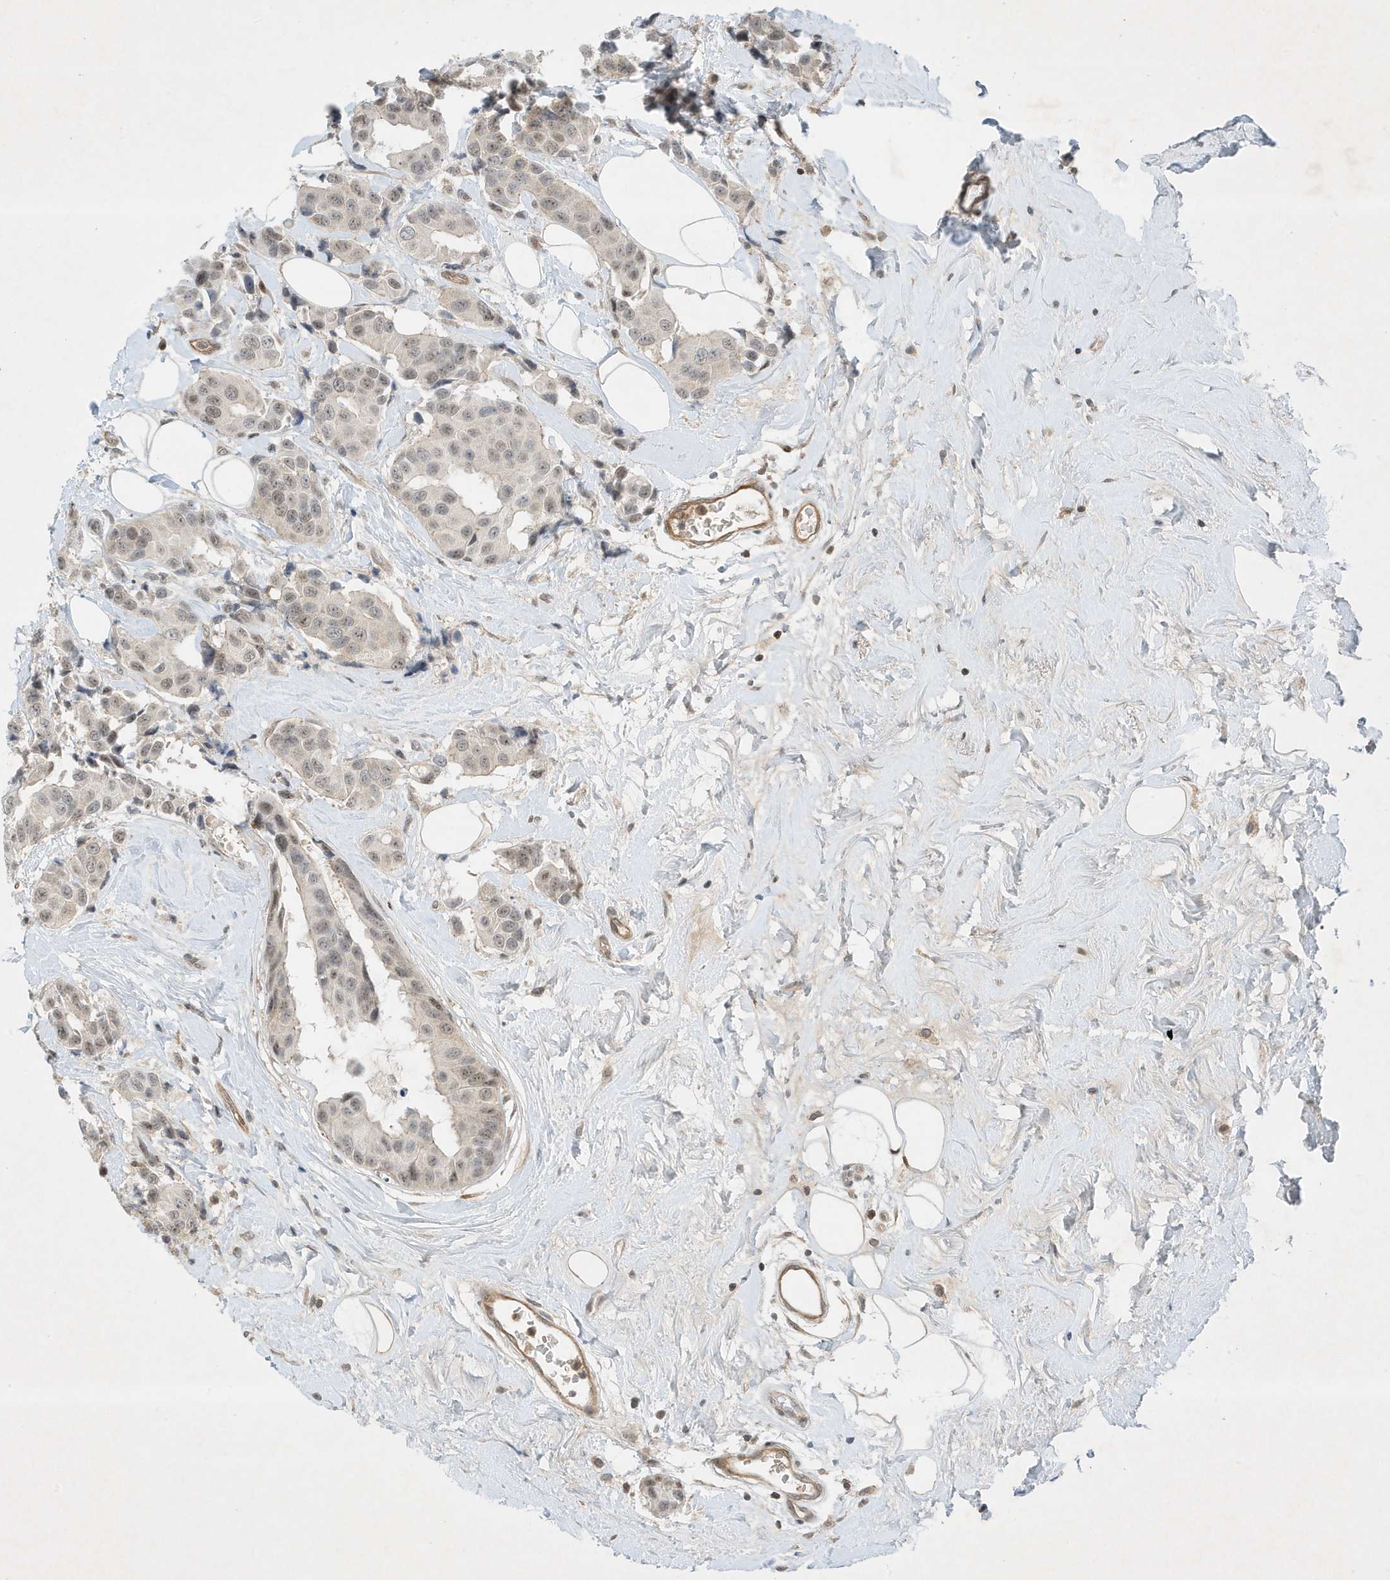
{"staining": {"intensity": "weak", "quantity": "<25%", "location": "nuclear"}, "tissue": "breast cancer", "cell_type": "Tumor cells", "image_type": "cancer", "snomed": [{"axis": "morphology", "description": "Normal tissue, NOS"}, {"axis": "morphology", "description": "Duct carcinoma"}, {"axis": "topography", "description": "Breast"}], "caption": "Infiltrating ductal carcinoma (breast) was stained to show a protein in brown. There is no significant expression in tumor cells. (Brightfield microscopy of DAB (3,3'-diaminobenzidine) immunohistochemistry (IHC) at high magnification).", "gene": "MAST3", "patient": {"sex": "female", "age": 39}}